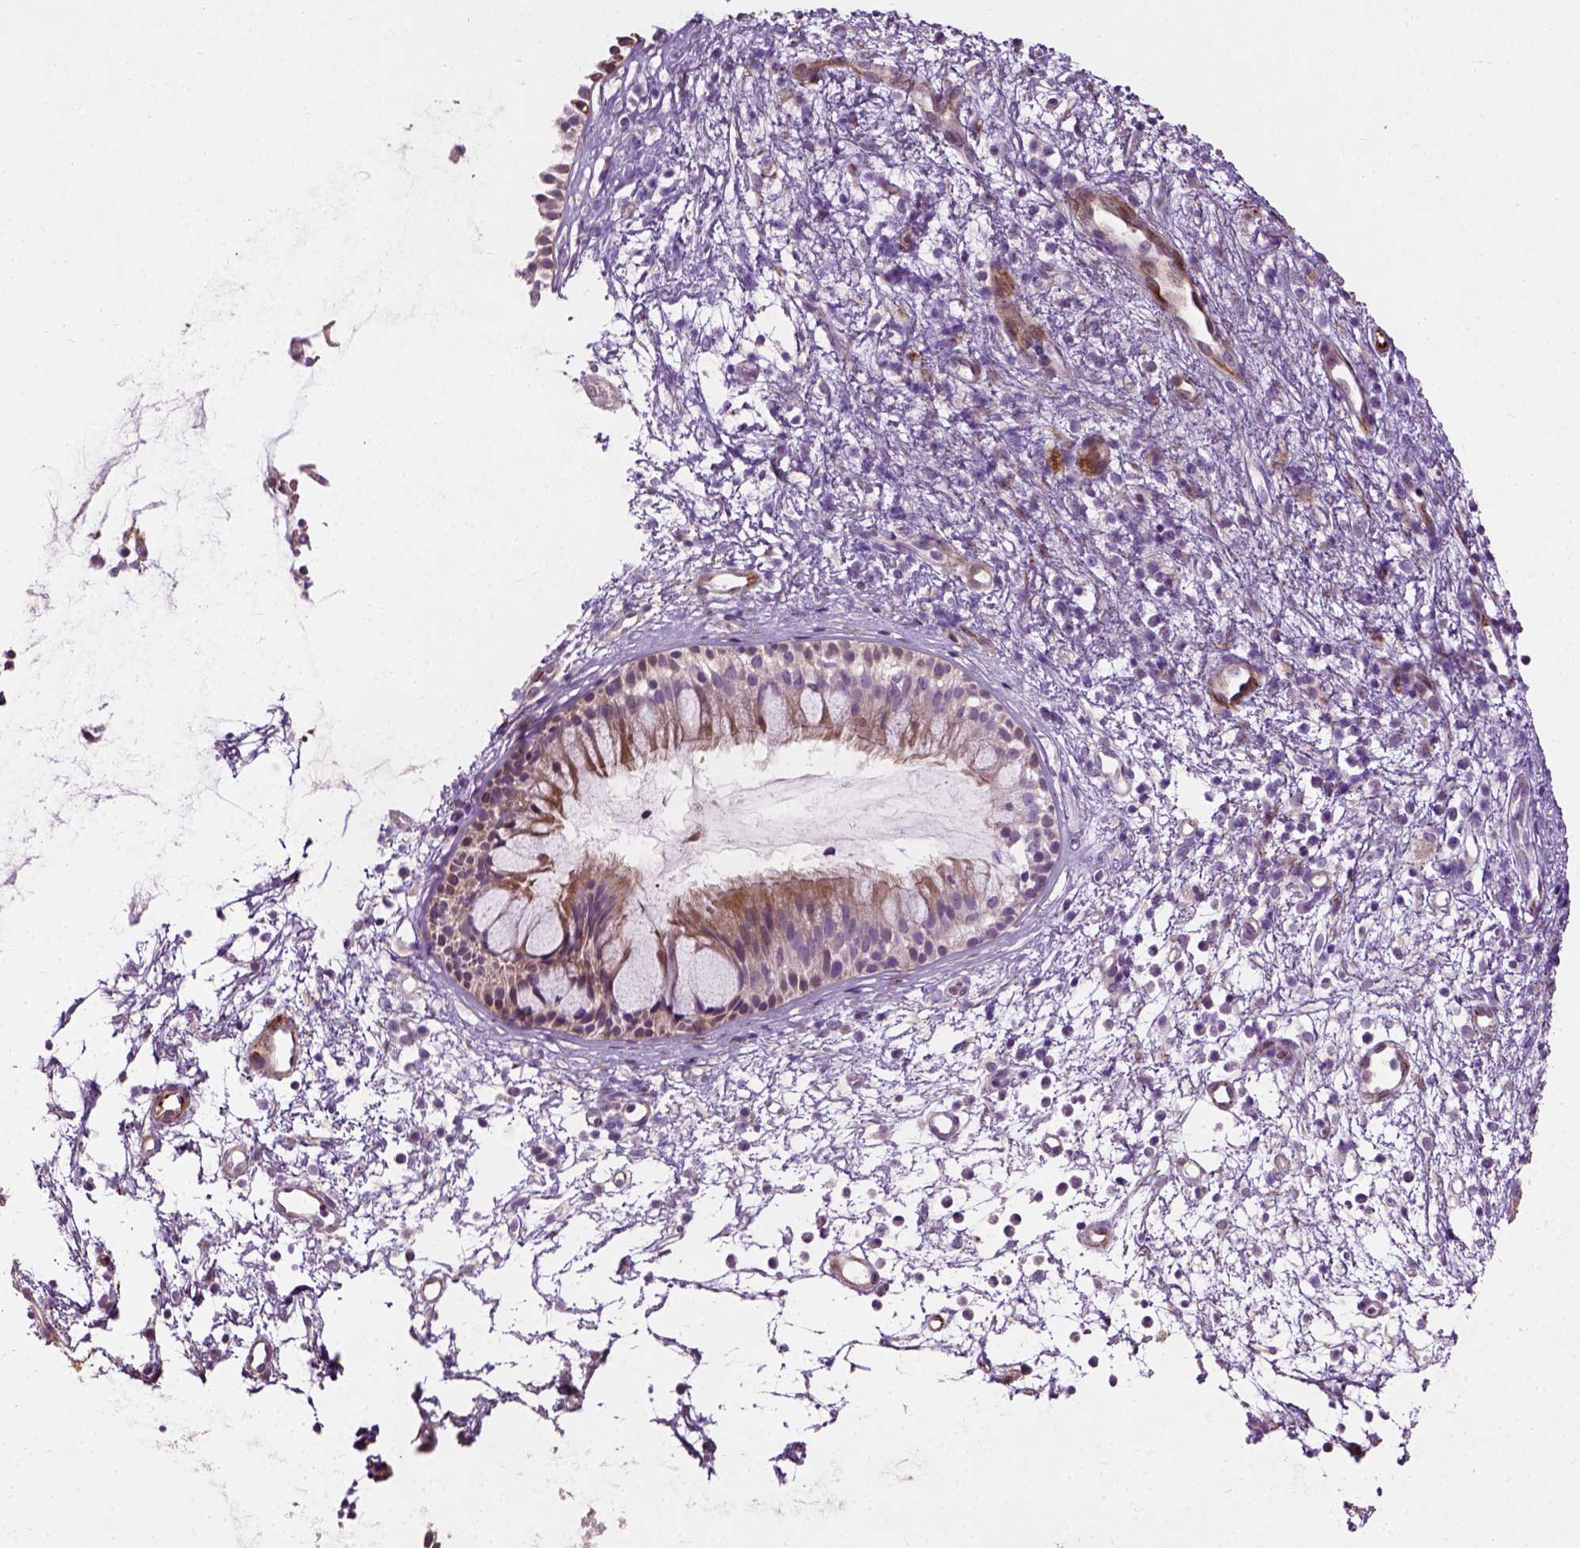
{"staining": {"intensity": "moderate", "quantity": "25%-75%", "location": "cytoplasmic/membranous"}, "tissue": "nasopharynx", "cell_type": "Respiratory epithelial cells", "image_type": "normal", "snomed": [{"axis": "morphology", "description": "Normal tissue, NOS"}, {"axis": "topography", "description": "Nasopharynx"}], "caption": "This is an image of immunohistochemistry (IHC) staining of unremarkable nasopharynx, which shows moderate expression in the cytoplasmic/membranous of respiratory epithelial cells.", "gene": "PKP3", "patient": {"sex": "male", "age": 77}}